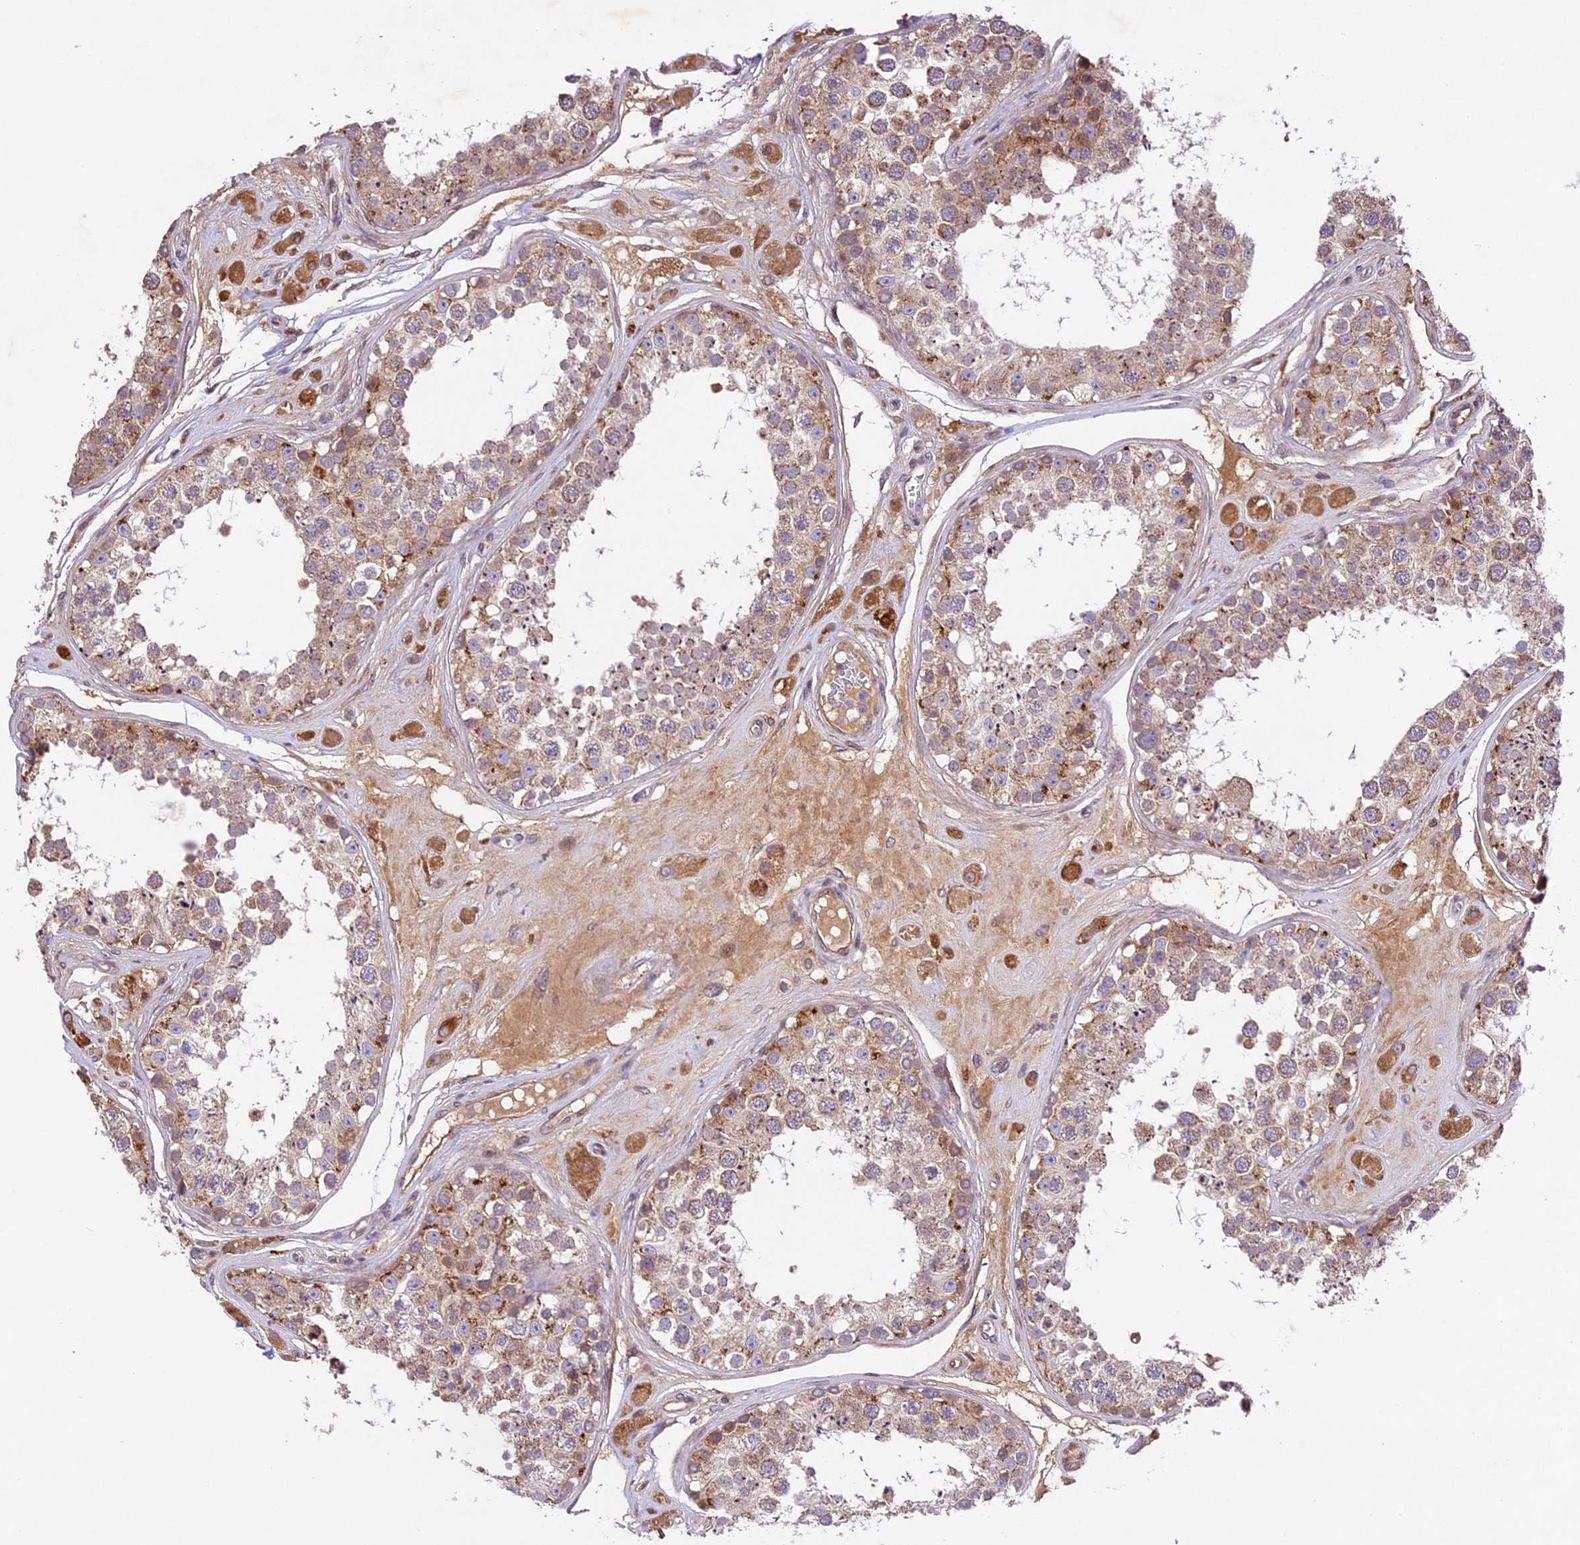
{"staining": {"intensity": "moderate", "quantity": ">75%", "location": "cytoplasmic/membranous"}, "tissue": "testis", "cell_type": "Cells in seminiferous ducts", "image_type": "normal", "snomed": [{"axis": "morphology", "description": "Normal tissue, NOS"}, {"axis": "topography", "description": "Testis"}], "caption": "Immunohistochemical staining of unremarkable testis shows >75% levels of moderate cytoplasmic/membranous protein expression in approximately >75% of cells in seminiferous ducts.", "gene": "CCSER1", "patient": {"sex": "male", "age": 25}}